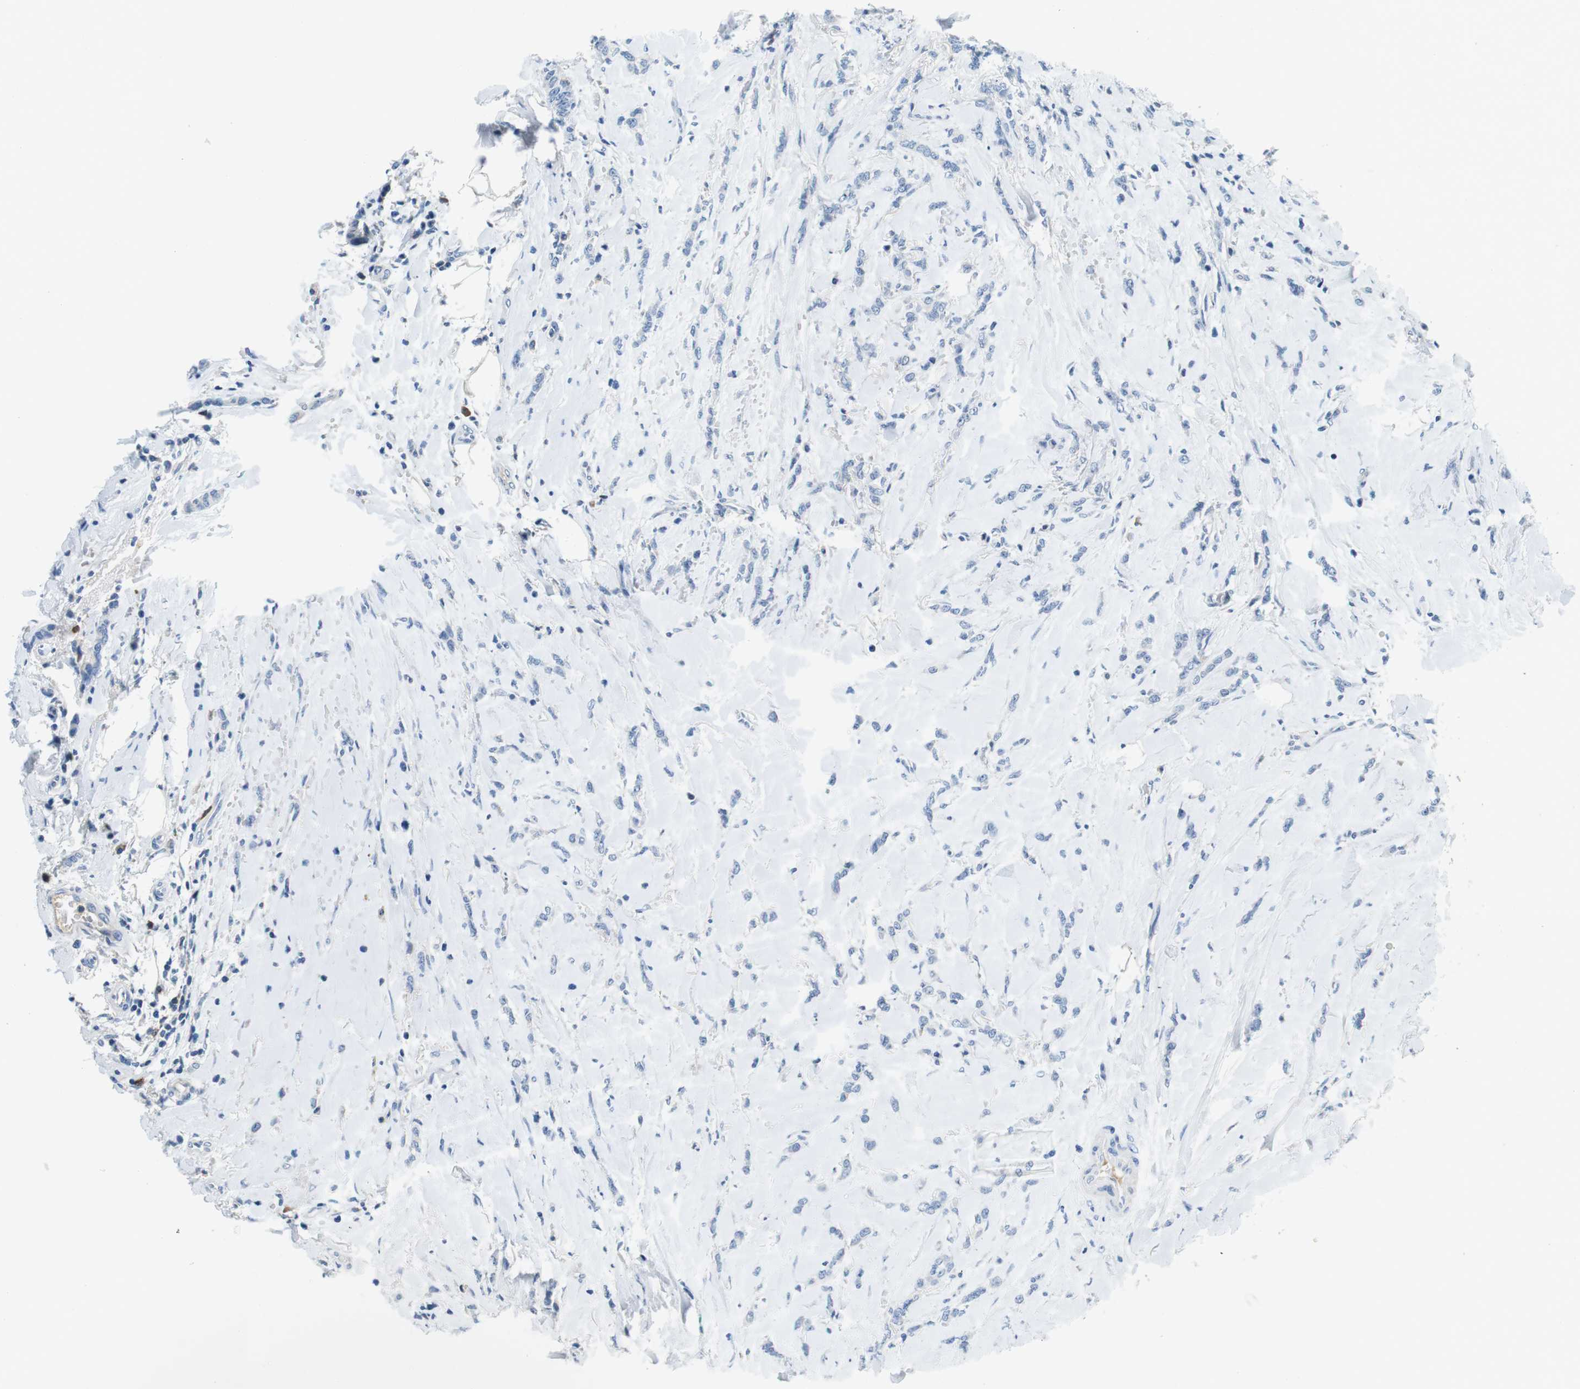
{"staining": {"intensity": "negative", "quantity": "none", "location": "none"}, "tissue": "breast cancer", "cell_type": "Tumor cells", "image_type": "cancer", "snomed": [{"axis": "morphology", "description": "Lobular carcinoma"}, {"axis": "topography", "description": "Skin"}, {"axis": "topography", "description": "Breast"}], "caption": "Immunohistochemical staining of human breast cancer shows no significant positivity in tumor cells.", "gene": "IGHD", "patient": {"sex": "female", "age": 46}}